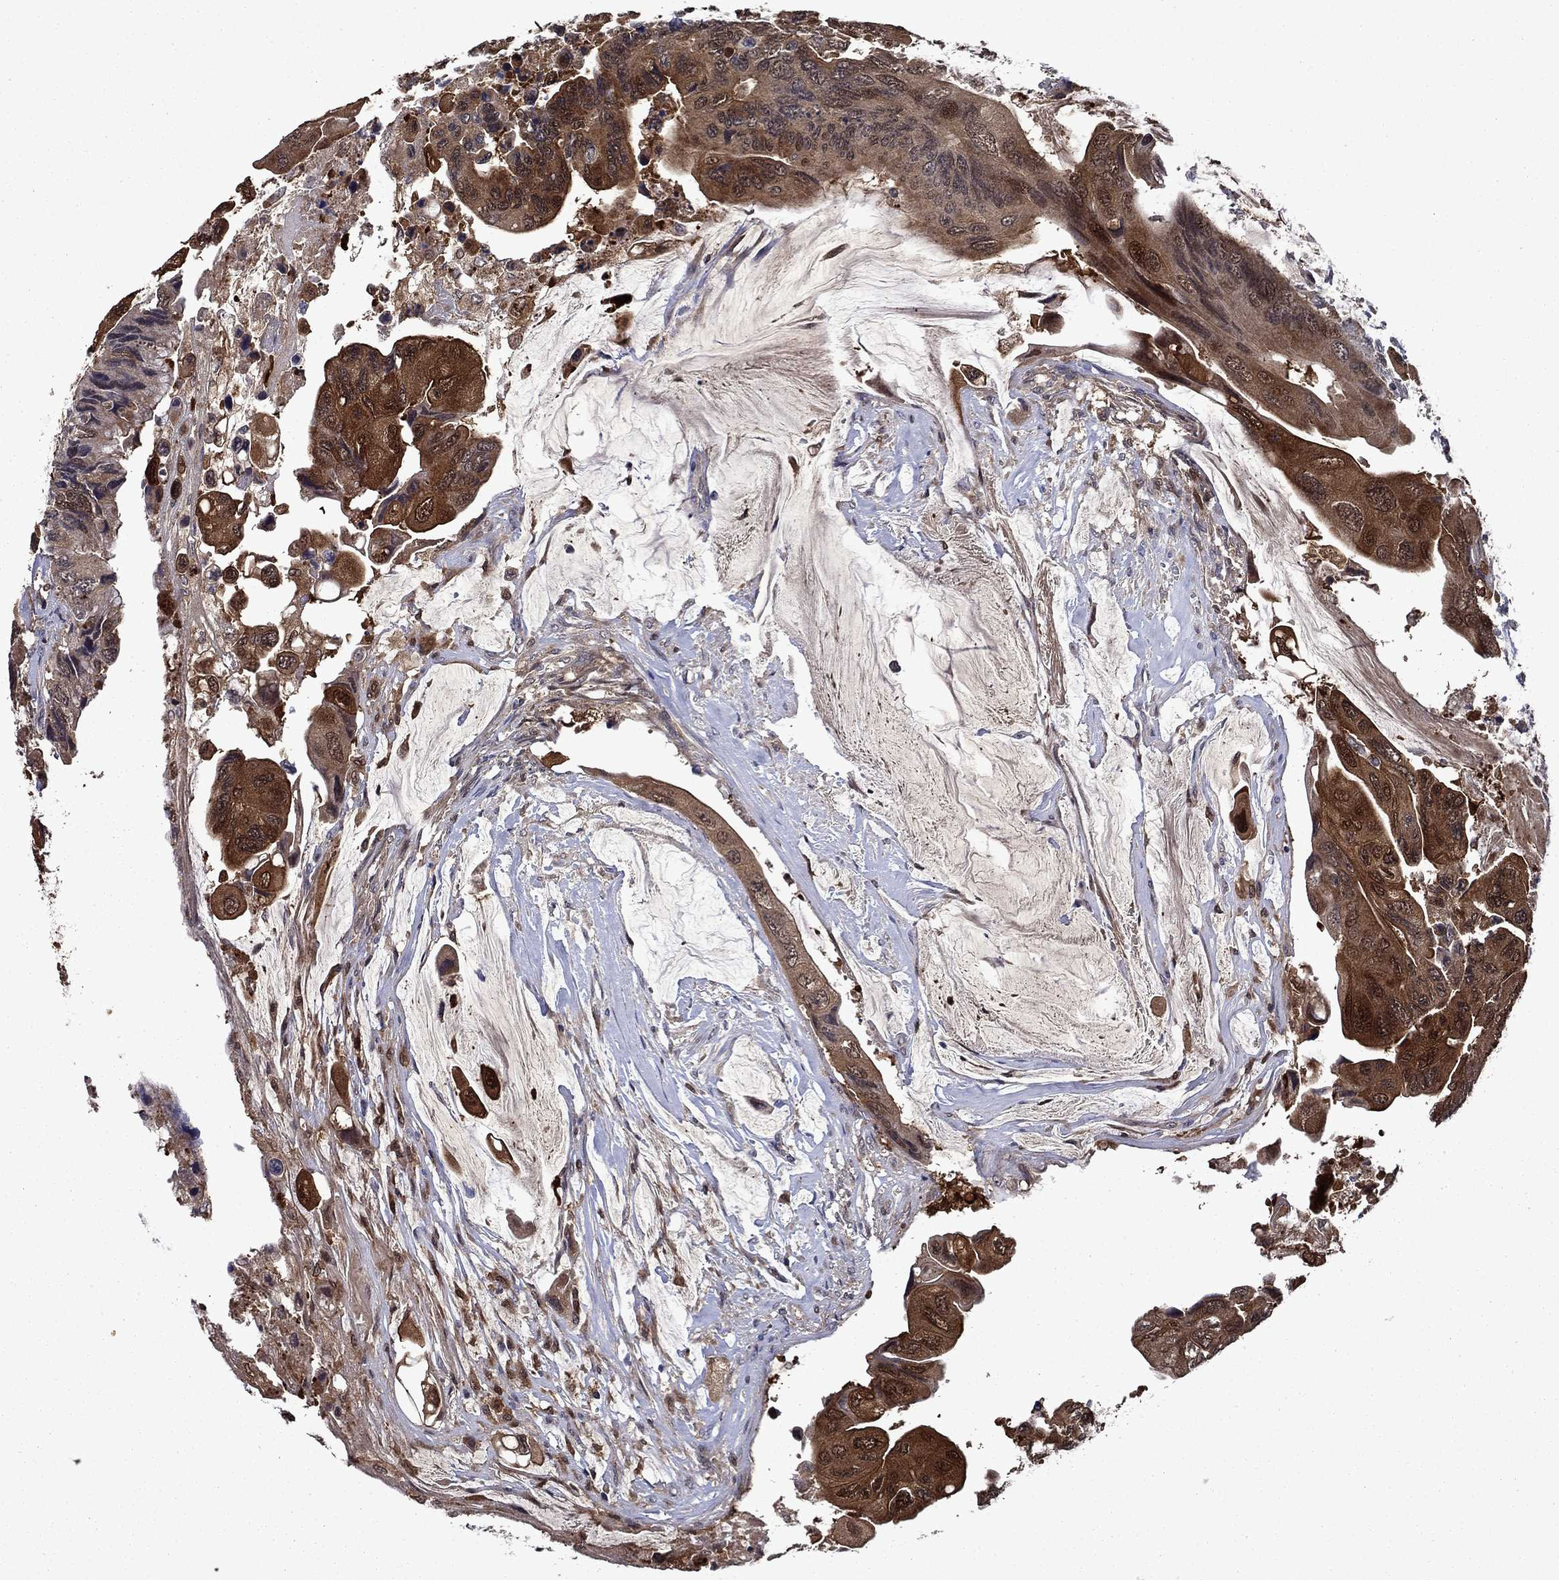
{"staining": {"intensity": "strong", "quantity": ">75%", "location": "cytoplasmic/membranous"}, "tissue": "colorectal cancer", "cell_type": "Tumor cells", "image_type": "cancer", "snomed": [{"axis": "morphology", "description": "Adenocarcinoma, NOS"}, {"axis": "topography", "description": "Rectum"}], "caption": "Protein expression analysis of human colorectal adenocarcinoma reveals strong cytoplasmic/membranous positivity in approximately >75% of tumor cells. The staining was performed using DAB to visualize the protein expression in brown, while the nuclei were stained in blue with hematoxylin (Magnification: 20x).", "gene": "TPMT", "patient": {"sex": "male", "age": 63}}